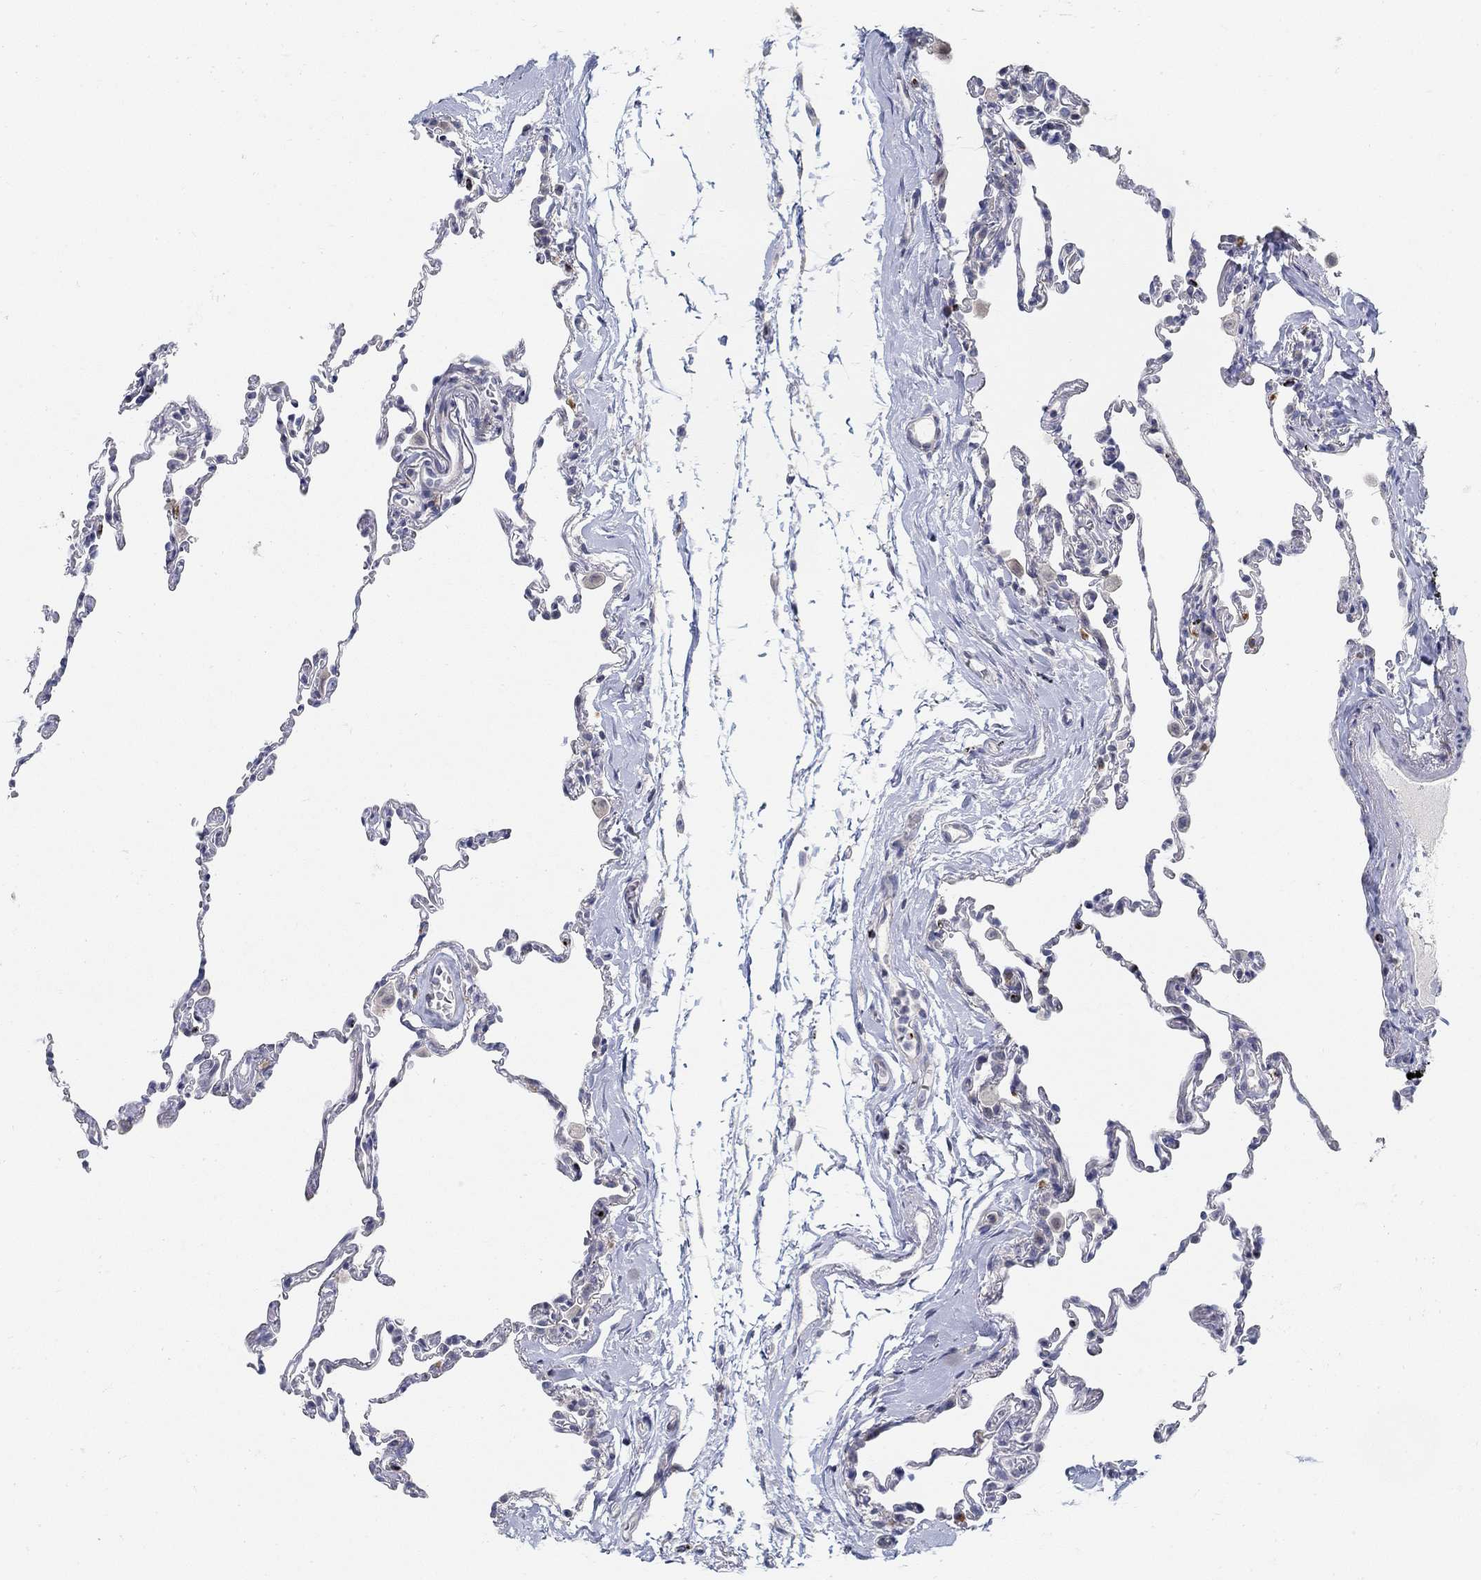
{"staining": {"intensity": "negative", "quantity": "none", "location": "none"}, "tissue": "lung", "cell_type": "Alveolar cells", "image_type": "normal", "snomed": [{"axis": "morphology", "description": "Normal tissue, NOS"}, {"axis": "topography", "description": "Lung"}], "caption": "Immunohistochemistry histopathology image of unremarkable lung stained for a protein (brown), which reveals no expression in alveolar cells. Brightfield microscopy of immunohistochemistry stained with DAB (brown) and hematoxylin (blue), captured at high magnification.", "gene": "ANO7", "patient": {"sex": "female", "age": 57}}